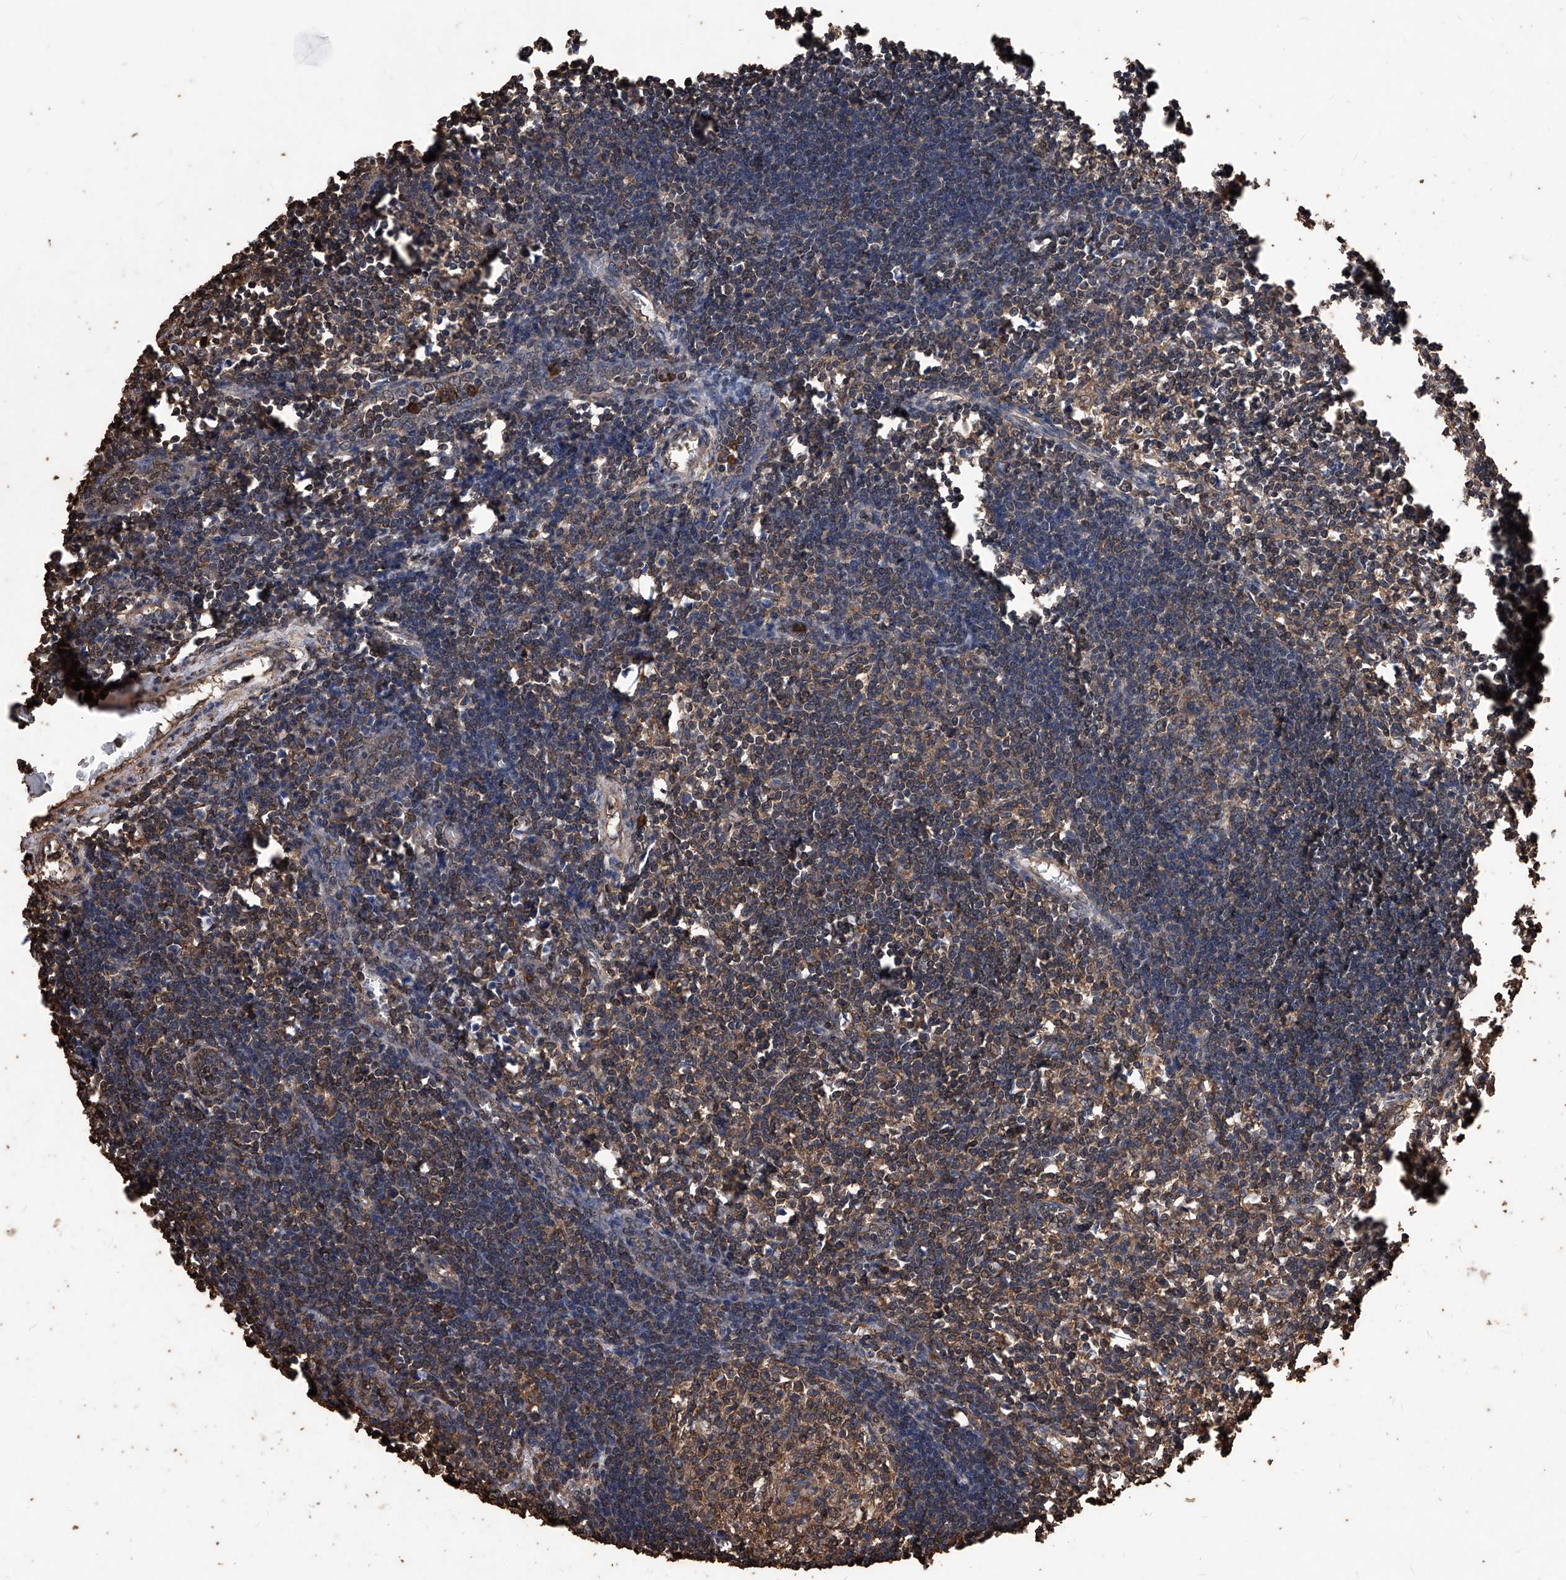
{"staining": {"intensity": "moderate", "quantity": ">75%", "location": "cytoplasmic/membranous"}, "tissue": "lymph node", "cell_type": "Germinal center cells", "image_type": "normal", "snomed": [{"axis": "morphology", "description": "Normal tissue, NOS"}, {"axis": "morphology", "description": "Malignant melanoma, Metastatic site"}, {"axis": "topography", "description": "Lymph node"}], "caption": "The micrograph reveals staining of unremarkable lymph node, revealing moderate cytoplasmic/membranous protein staining (brown color) within germinal center cells. (DAB IHC with brightfield microscopy, high magnification).", "gene": "UCP2", "patient": {"sex": "male", "age": 41}}